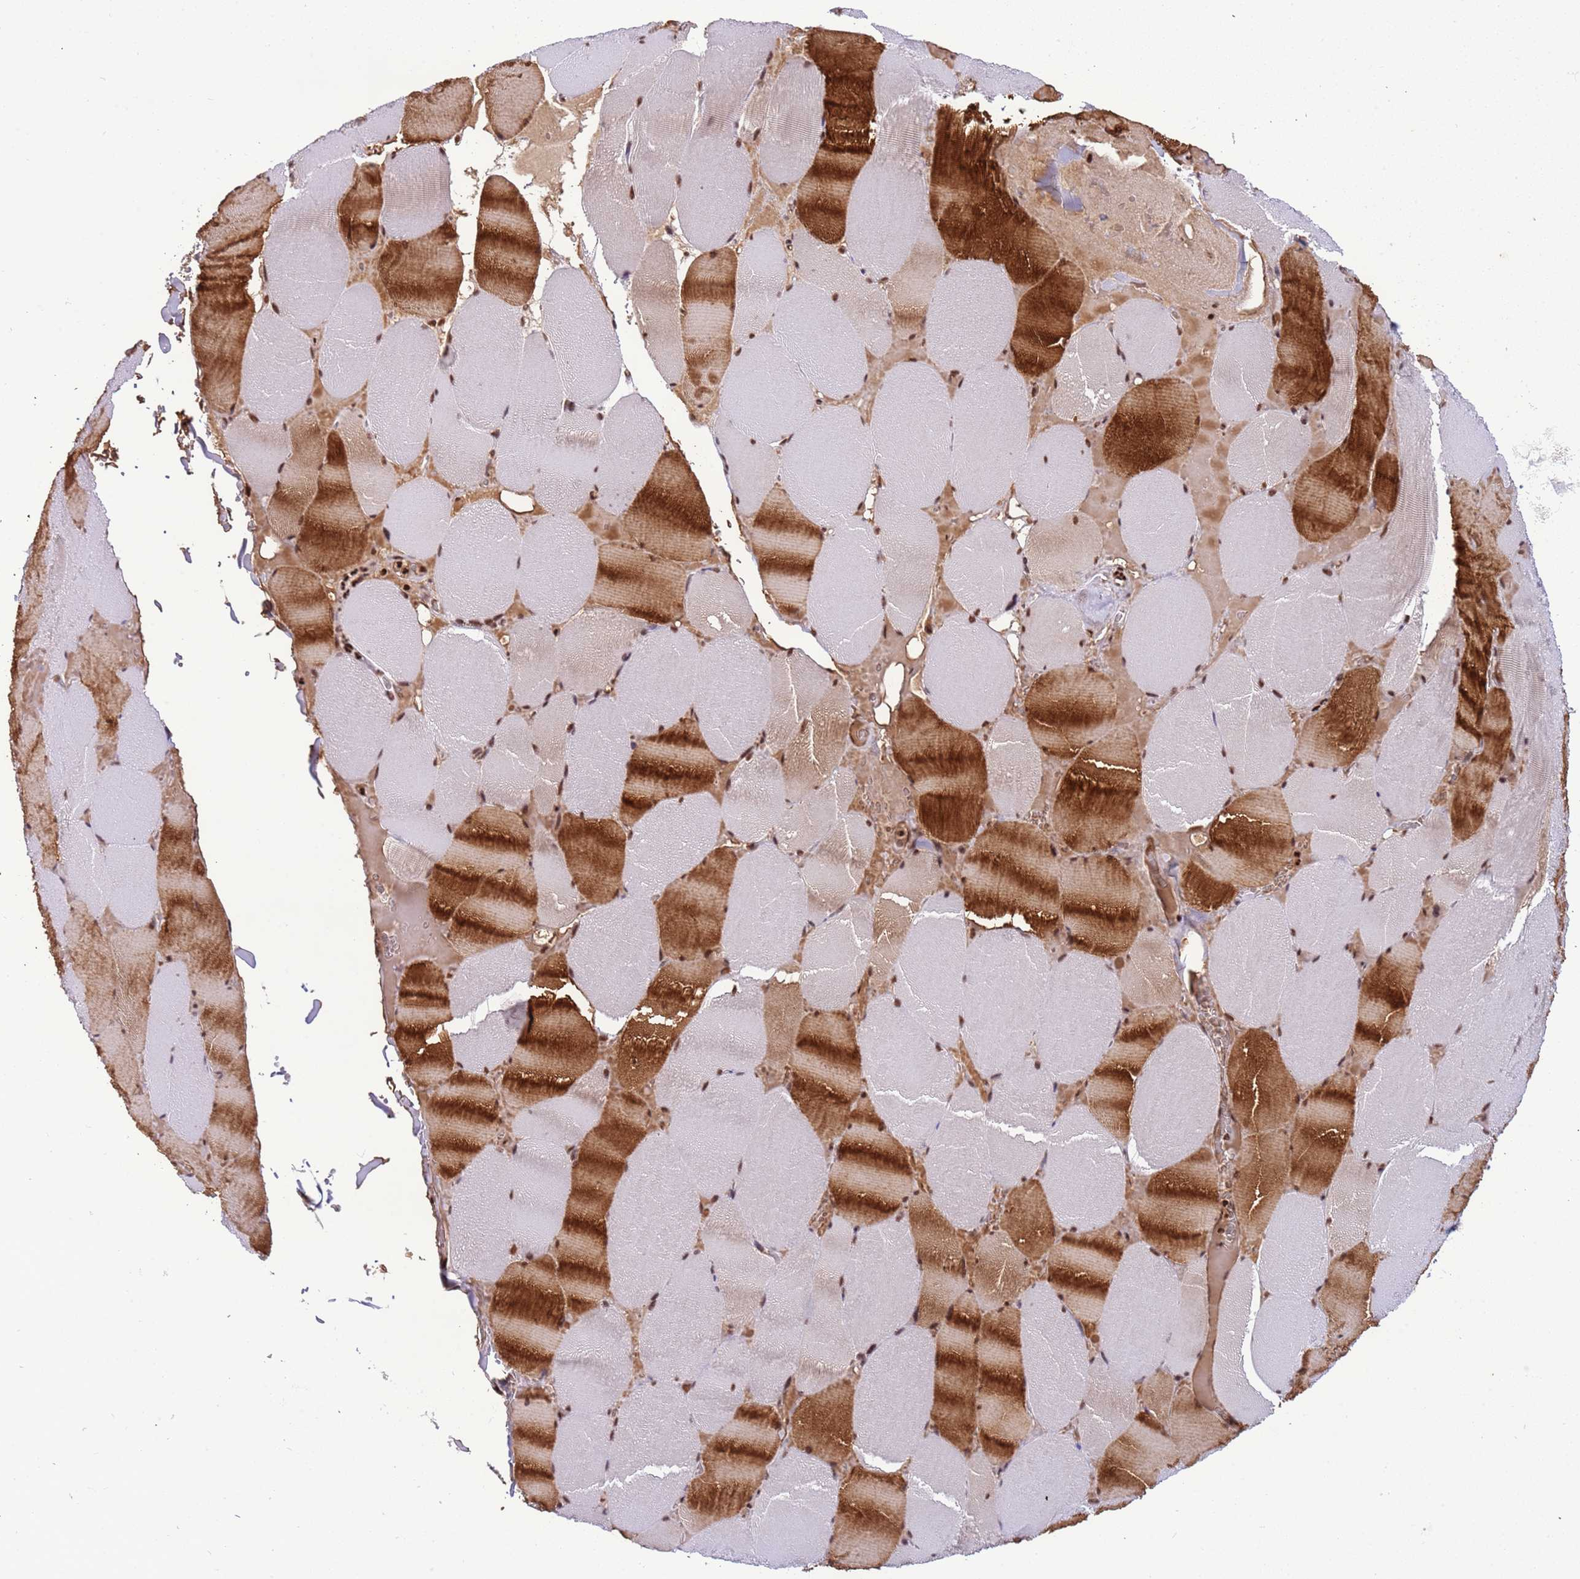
{"staining": {"intensity": "strong", "quantity": "25%-75%", "location": "cytoplasmic/membranous,nuclear"}, "tissue": "skeletal muscle", "cell_type": "Myocytes", "image_type": "normal", "snomed": [{"axis": "morphology", "description": "Normal tissue, NOS"}, {"axis": "topography", "description": "Skeletal muscle"}, {"axis": "topography", "description": "Head-Neck"}], "caption": "Immunohistochemical staining of unremarkable skeletal muscle reveals 25%-75% levels of strong cytoplasmic/membranous,nuclear protein staining in about 25%-75% of myocytes.", "gene": "SRRT", "patient": {"sex": "male", "age": 66}}